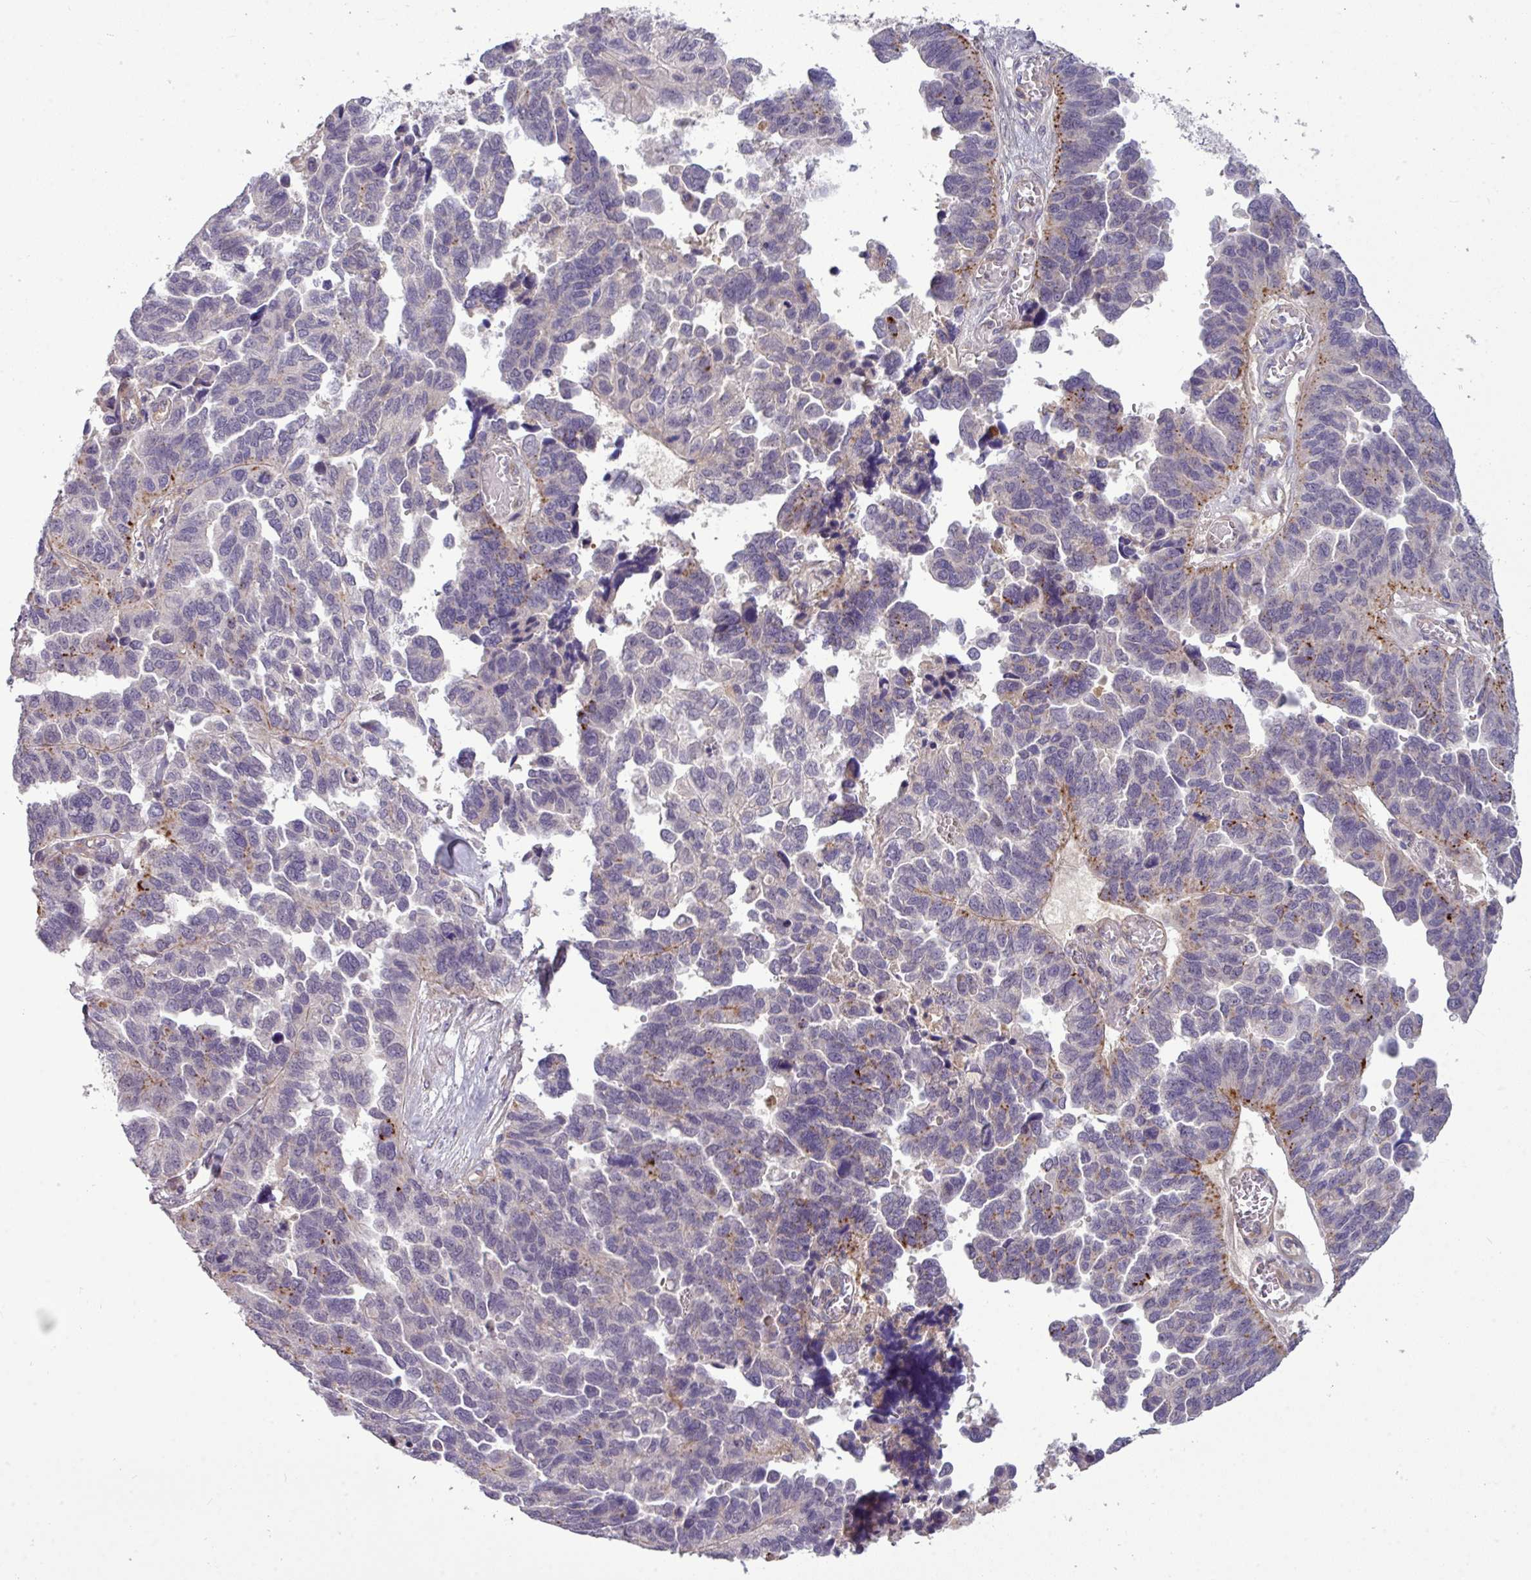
{"staining": {"intensity": "moderate", "quantity": "<25%", "location": "cytoplasmic/membranous"}, "tissue": "ovarian cancer", "cell_type": "Tumor cells", "image_type": "cancer", "snomed": [{"axis": "morphology", "description": "Cystadenocarcinoma, serous, NOS"}, {"axis": "topography", "description": "Ovary"}], "caption": "Serous cystadenocarcinoma (ovarian) stained with a protein marker exhibits moderate staining in tumor cells.", "gene": "ZNF35", "patient": {"sex": "female", "age": 64}}